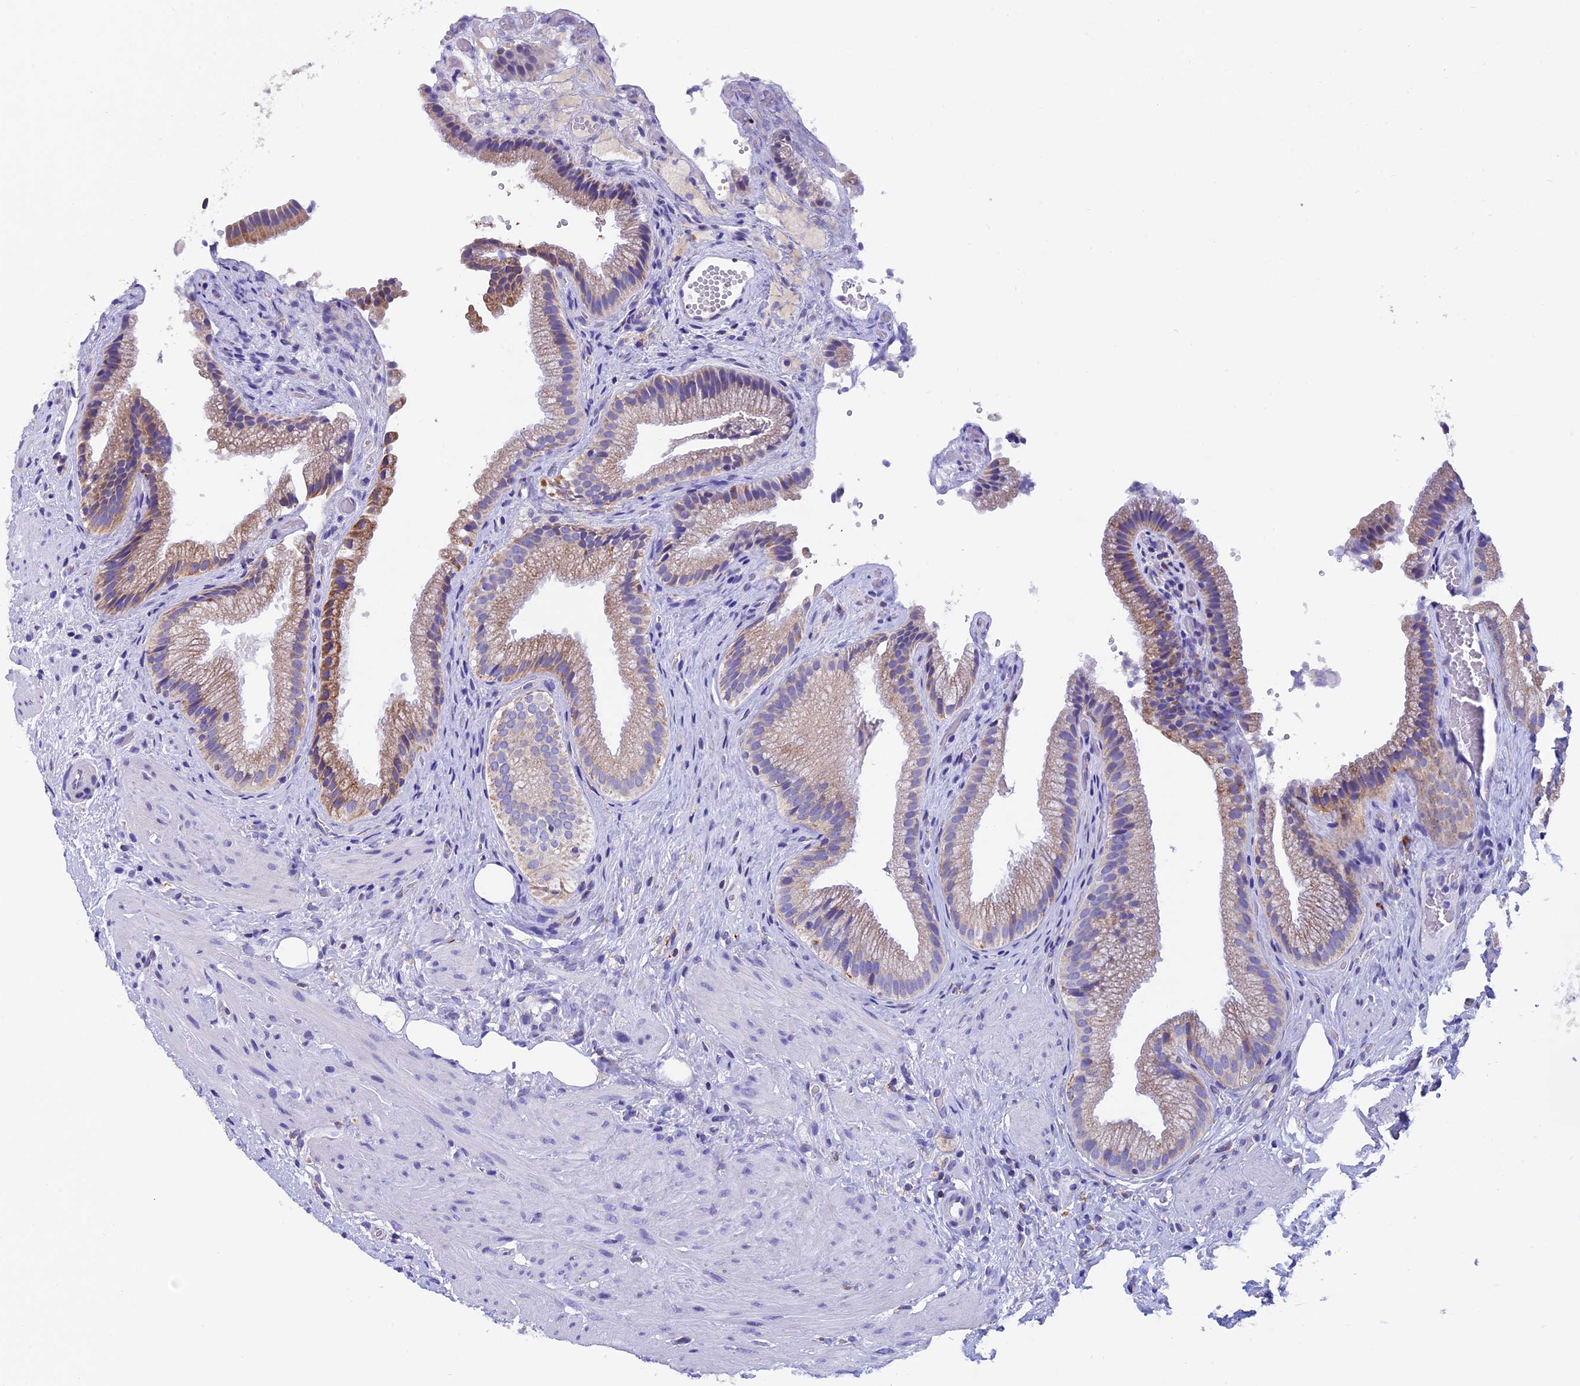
{"staining": {"intensity": "moderate", "quantity": "<25%", "location": "cytoplasmic/membranous"}, "tissue": "gallbladder", "cell_type": "Glandular cells", "image_type": "normal", "snomed": [{"axis": "morphology", "description": "Normal tissue, NOS"}, {"axis": "morphology", "description": "Inflammation, NOS"}, {"axis": "topography", "description": "Gallbladder"}], "caption": "Protein expression analysis of normal gallbladder demonstrates moderate cytoplasmic/membranous positivity in approximately <25% of glandular cells.", "gene": "SLC8B1", "patient": {"sex": "male", "age": 51}}